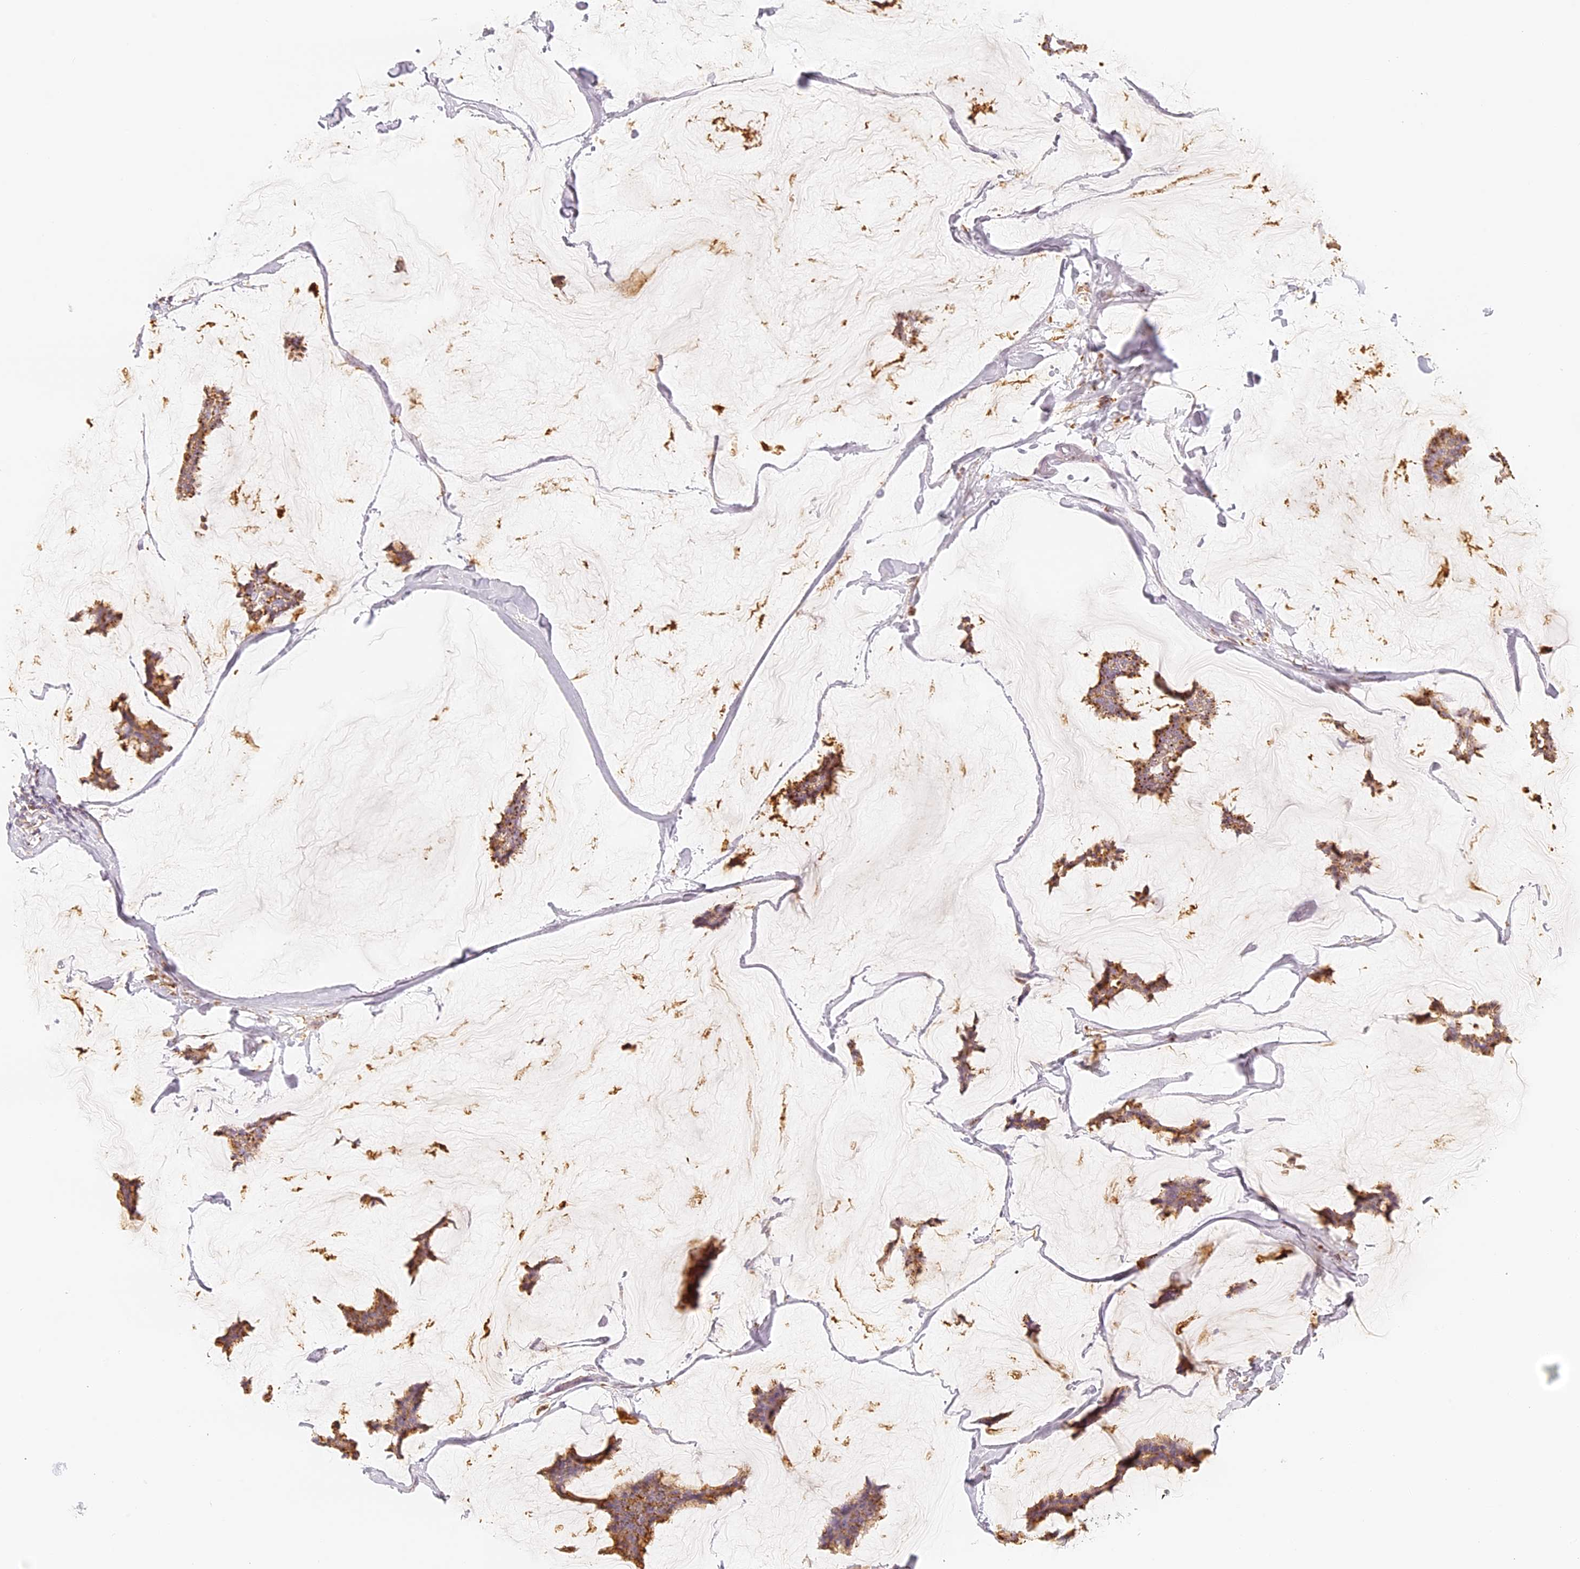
{"staining": {"intensity": "moderate", "quantity": ">75%", "location": "cytoplasmic/membranous"}, "tissue": "breast cancer", "cell_type": "Tumor cells", "image_type": "cancer", "snomed": [{"axis": "morphology", "description": "Duct carcinoma"}, {"axis": "topography", "description": "Breast"}], "caption": "Immunohistochemical staining of human breast cancer (invasive ductal carcinoma) reveals medium levels of moderate cytoplasmic/membranous protein staining in approximately >75% of tumor cells.", "gene": "LAMP2", "patient": {"sex": "female", "age": 93}}